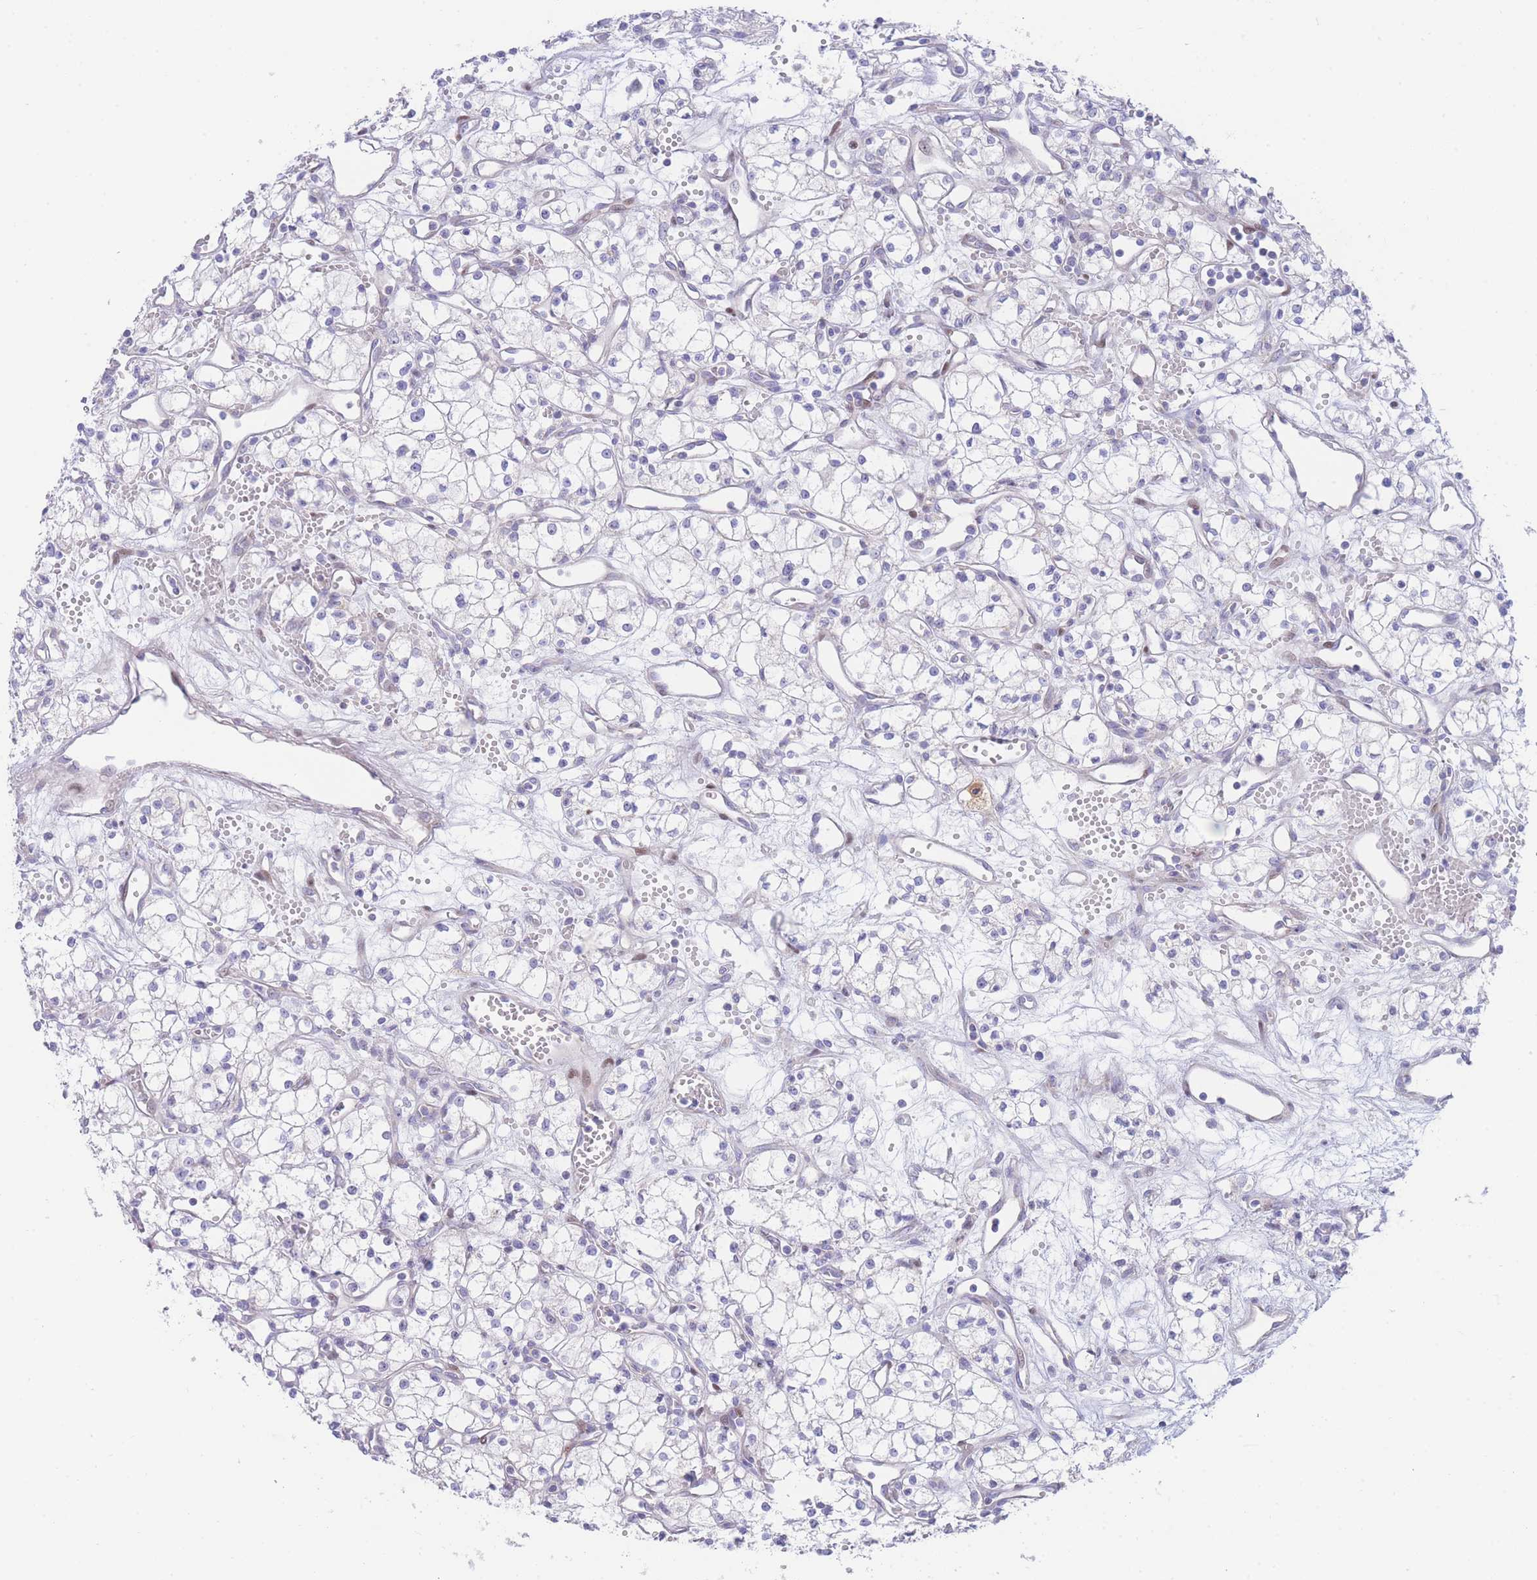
{"staining": {"intensity": "negative", "quantity": "none", "location": "none"}, "tissue": "renal cancer", "cell_type": "Tumor cells", "image_type": "cancer", "snomed": [{"axis": "morphology", "description": "Adenocarcinoma, NOS"}, {"axis": "topography", "description": "Kidney"}], "caption": "A high-resolution histopathology image shows IHC staining of renal cancer, which exhibits no significant expression in tumor cells.", "gene": "GPAM", "patient": {"sex": "male", "age": 59}}